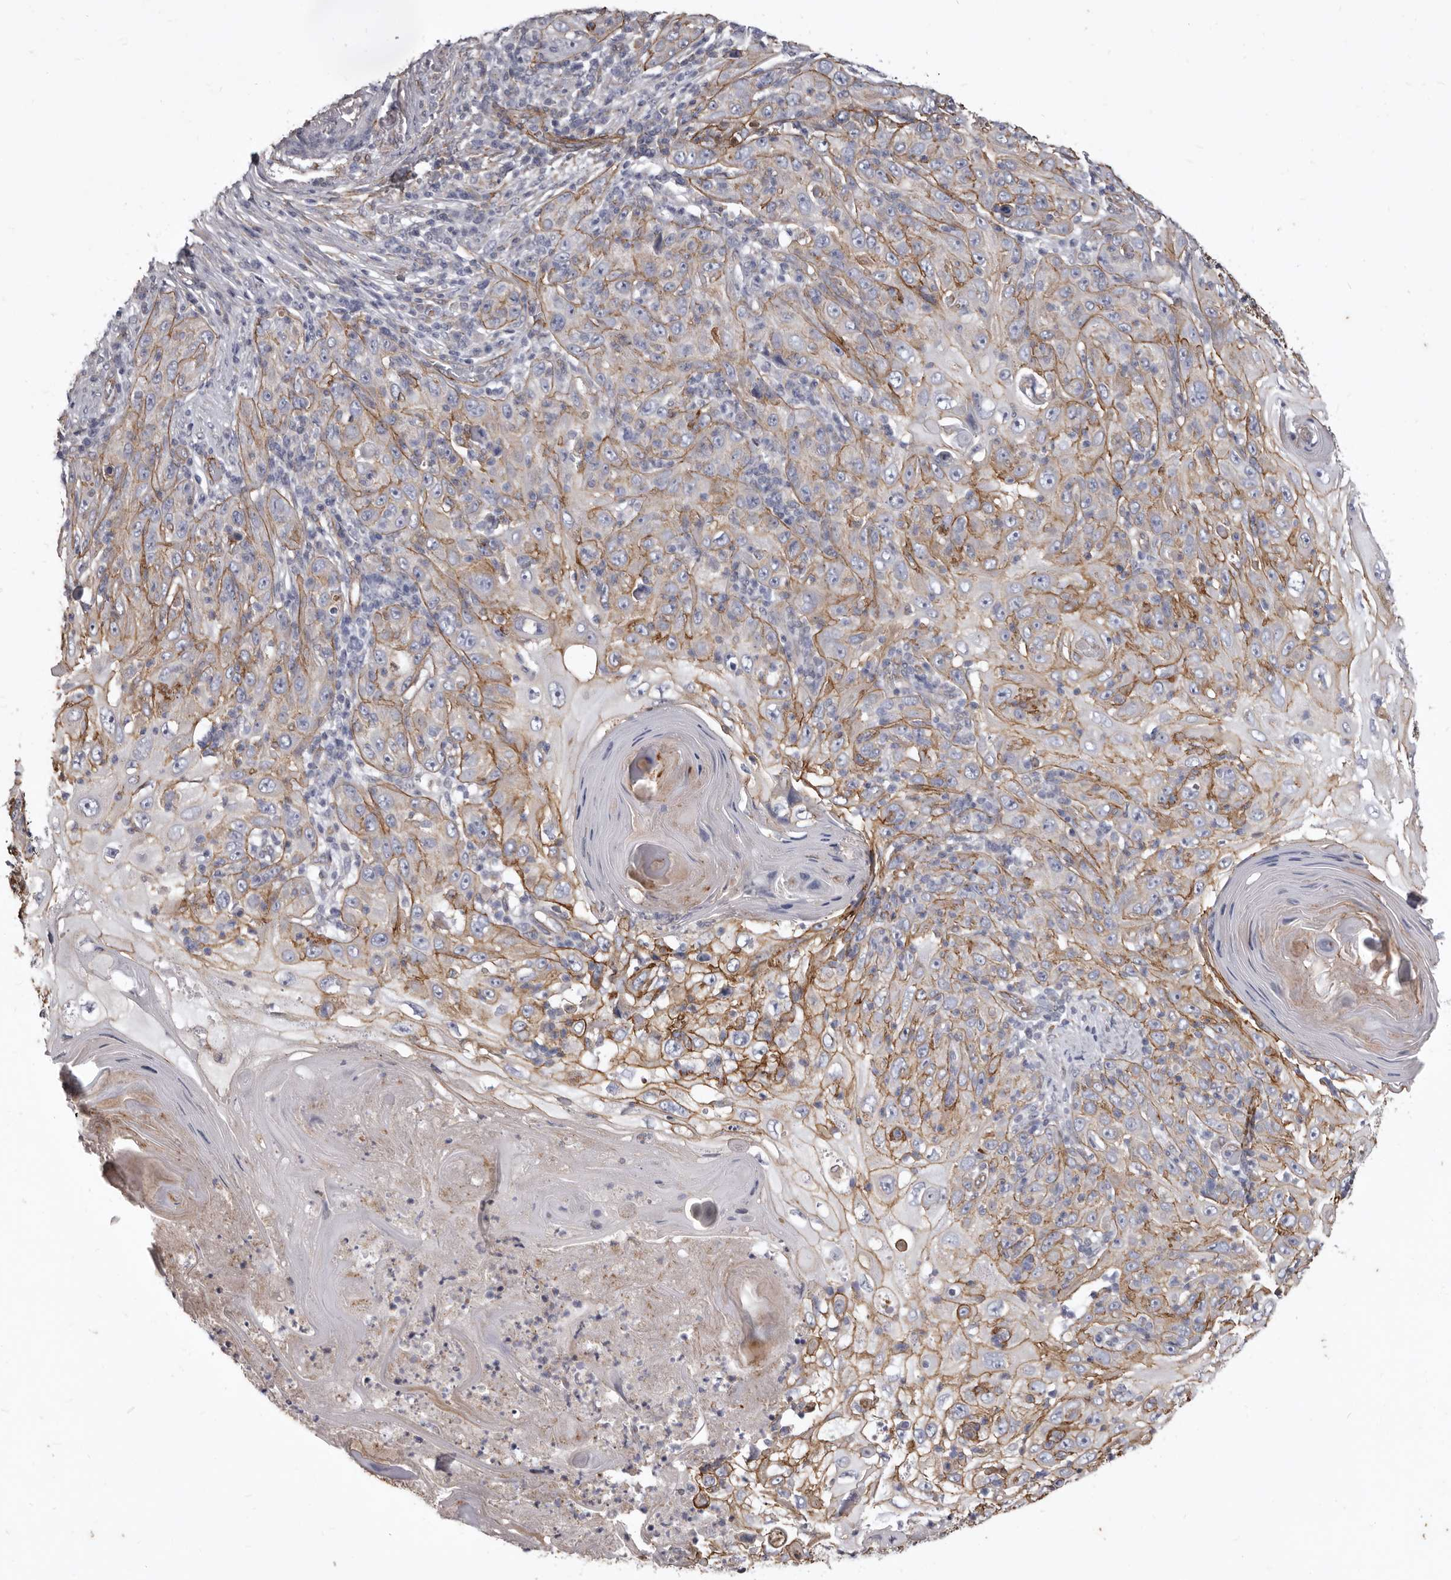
{"staining": {"intensity": "moderate", "quantity": "<25%", "location": "cytoplasmic/membranous"}, "tissue": "skin cancer", "cell_type": "Tumor cells", "image_type": "cancer", "snomed": [{"axis": "morphology", "description": "Squamous cell carcinoma, NOS"}, {"axis": "topography", "description": "Skin"}], "caption": "Protein staining of squamous cell carcinoma (skin) tissue demonstrates moderate cytoplasmic/membranous staining in approximately <25% of tumor cells. The staining is performed using DAB (3,3'-diaminobenzidine) brown chromogen to label protein expression. The nuclei are counter-stained blue using hematoxylin.", "gene": "P2RX6", "patient": {"sex": "female", "age": 88}}